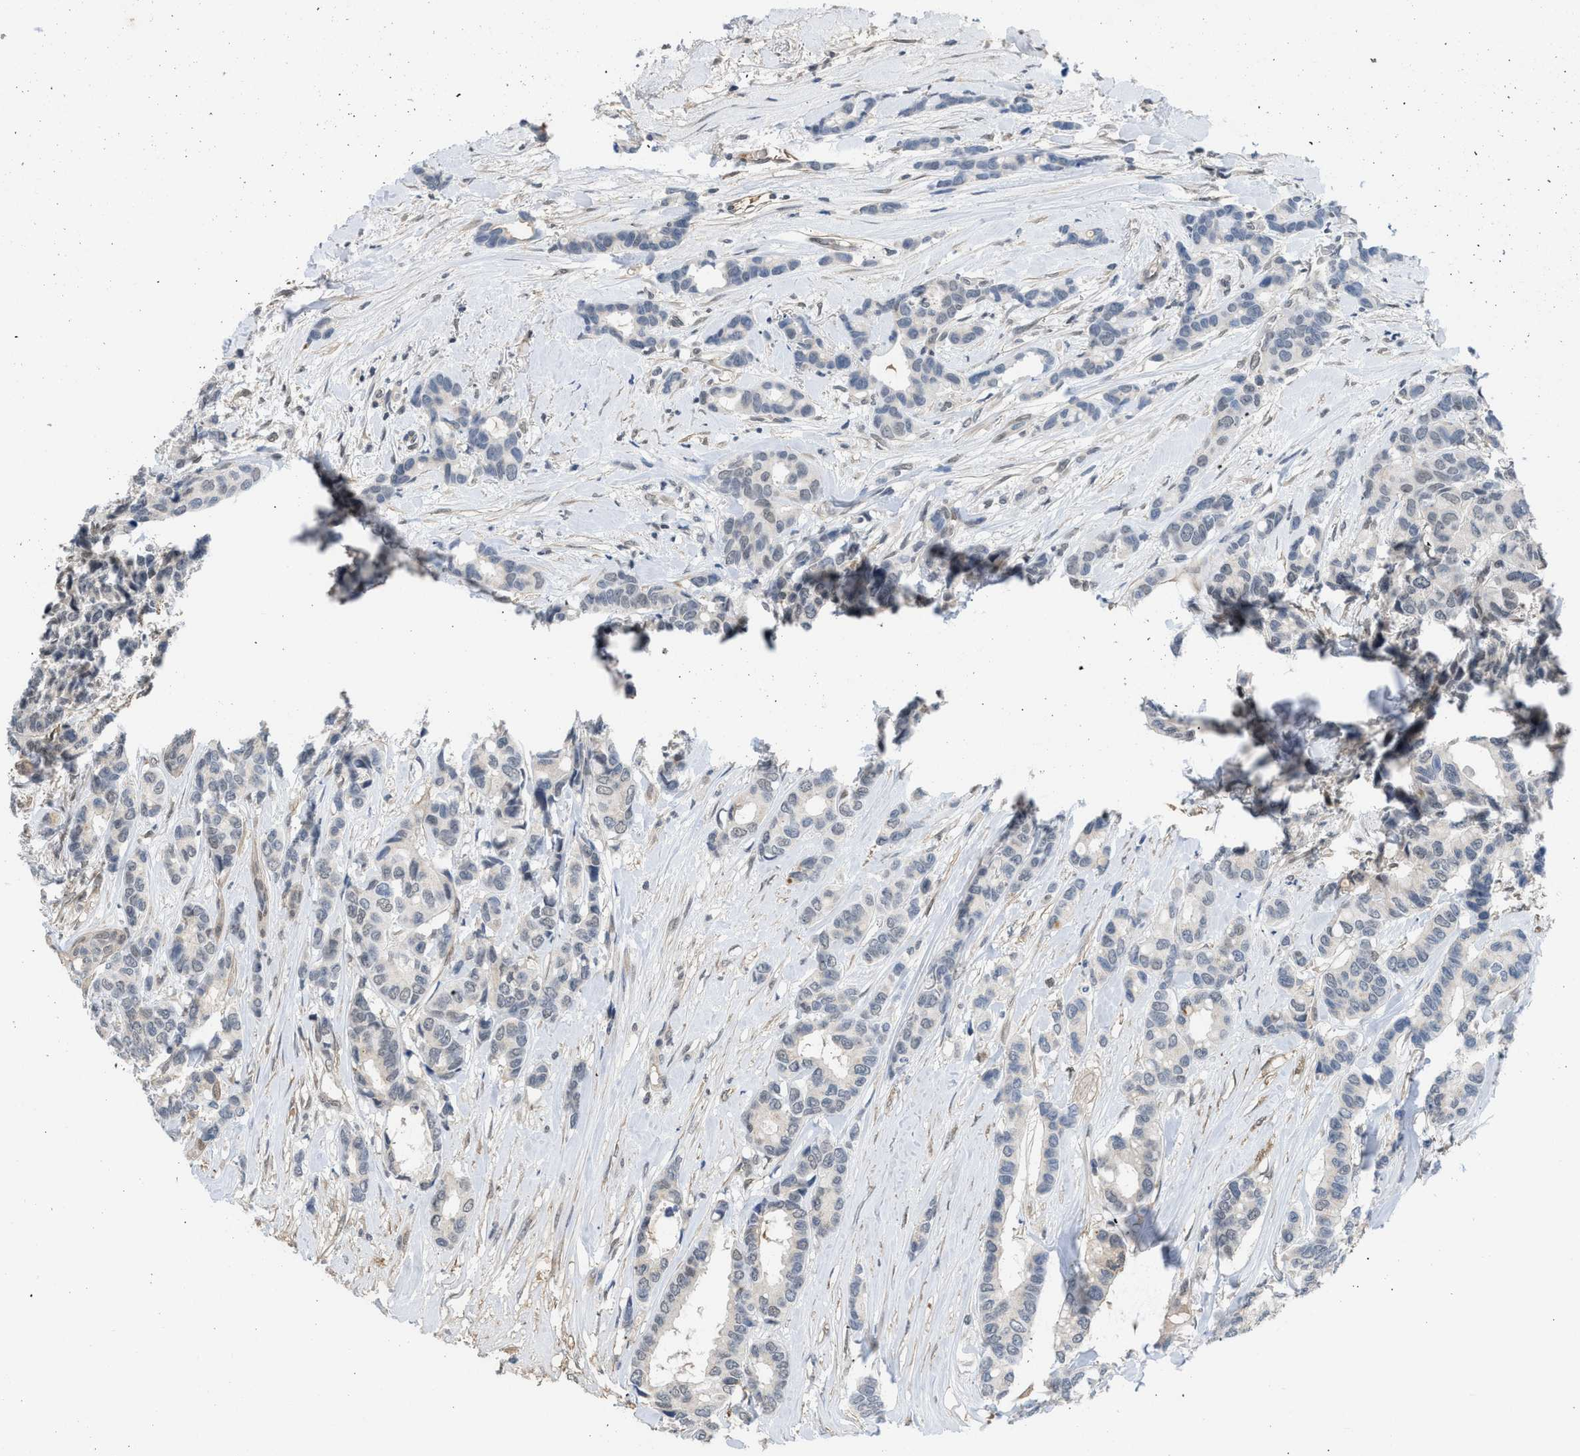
{"staining": {"intensity": "negative", "quantity": "none", "location": "none"}, "tissue": "breast cancer", "cell_type": "Tumor cells", "image_type": "cancer", "snomed": [{"axis": "morphology", "description": "Duct carcinoma"}, {"axis": "topography", "description": "Breast"}], "caption": "Immunohistochemistry (IHC) histopathology image of neoplastic tissue: human infiltrating ductal carcinoma (breast) stained with DAB (3,3'-diaminobenzidine) displays no significant protein expression in tumor cells.", "gene": "TERF2IP", "patient": {"sex": "female", "age": 87}}